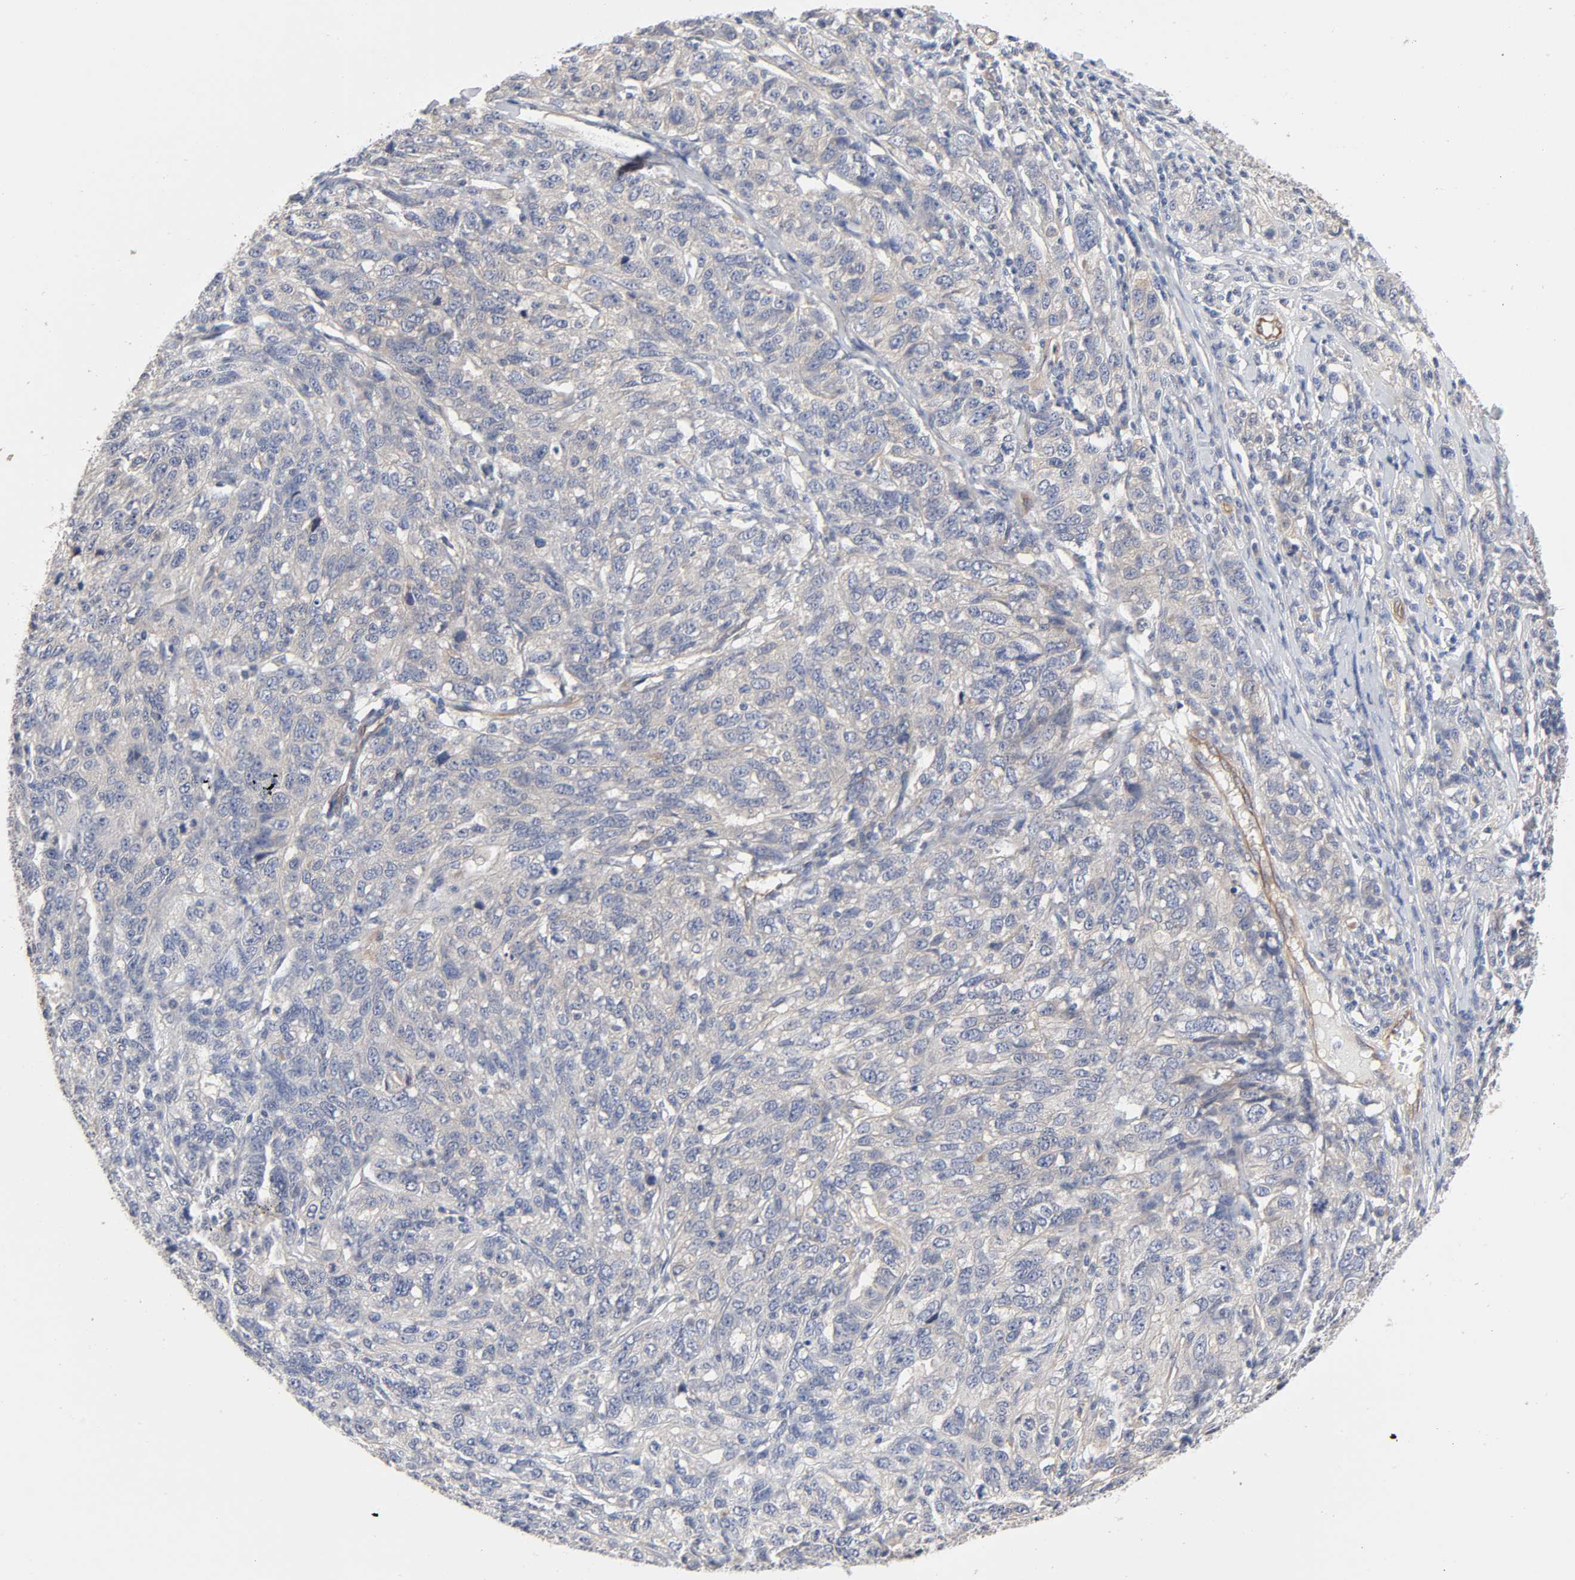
{"staining": {"intensity": "negative", "quantity": "none", "location": "none"}, "tissue": "ovarian cancer", "cell_type": "Tumor cells", "image_type": "cancer", "snomed": [{"axis": "morphology", "description": "Cystadenocarcinoma, serous, NOS"}, {"axis": "topography", "description": "Ovary"}], "caption": "Tumor cells show no significant protein staining in serous cystadenocarcinoma (ovarian).", "gene": "RAB13", "patient": {"sex": "female", "age": 71}}